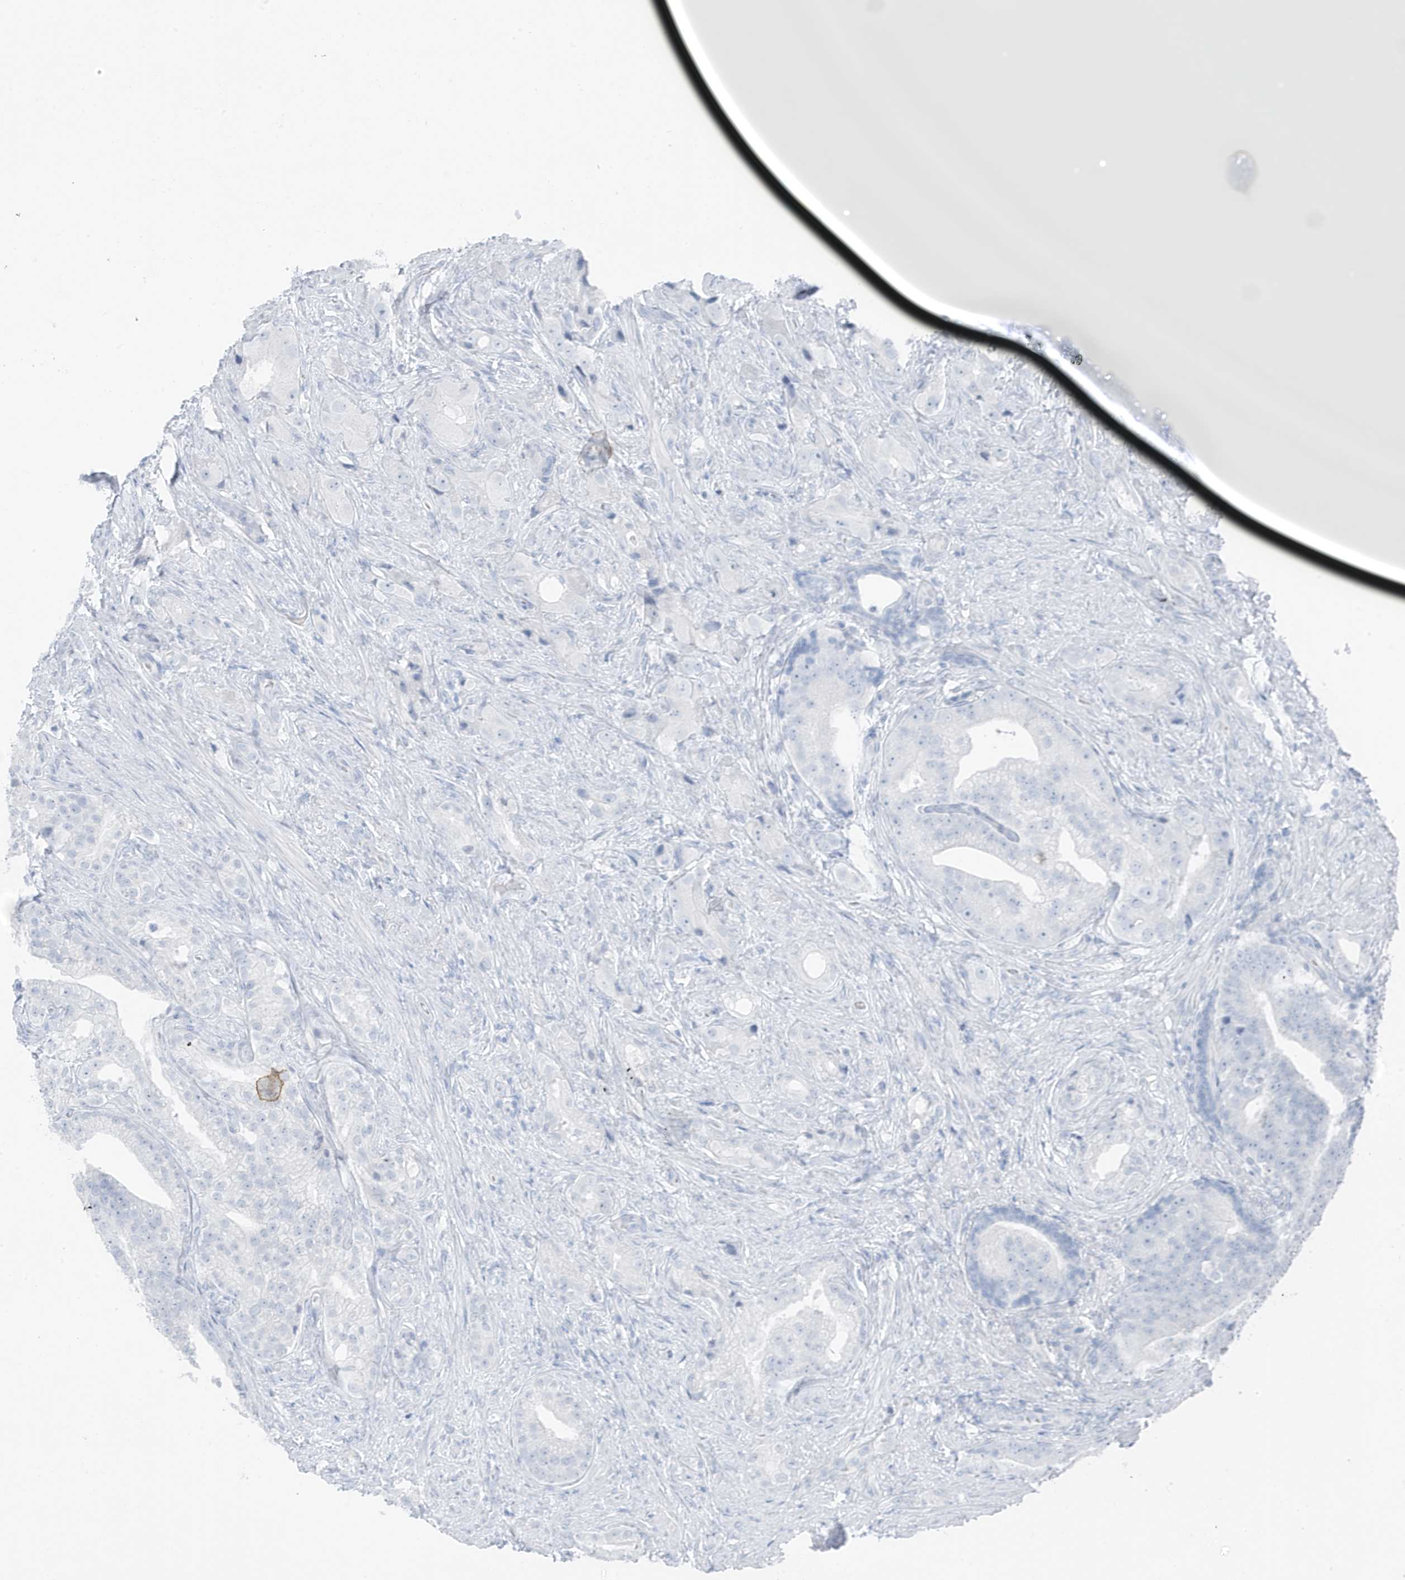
{"staining": {"intensity": "negative", "quantity": "none", "location": "none"}, "tissue": "prostate cancer", "cell_type": "Tumor cells", "image_type": "cancer", "snomed": [{"axis": "morphology", "description": "Adenocarcinoma, Low grade"}, {"axis": "topography", "description": "Prostate"}], "caption": "Immunohistochemical staining of human prostate adenocarcinoma (low-grade) shows no significant positivity in tumor cells.", "gene": "ZFP64", "patient": {"sex": "male", "age": 71}}